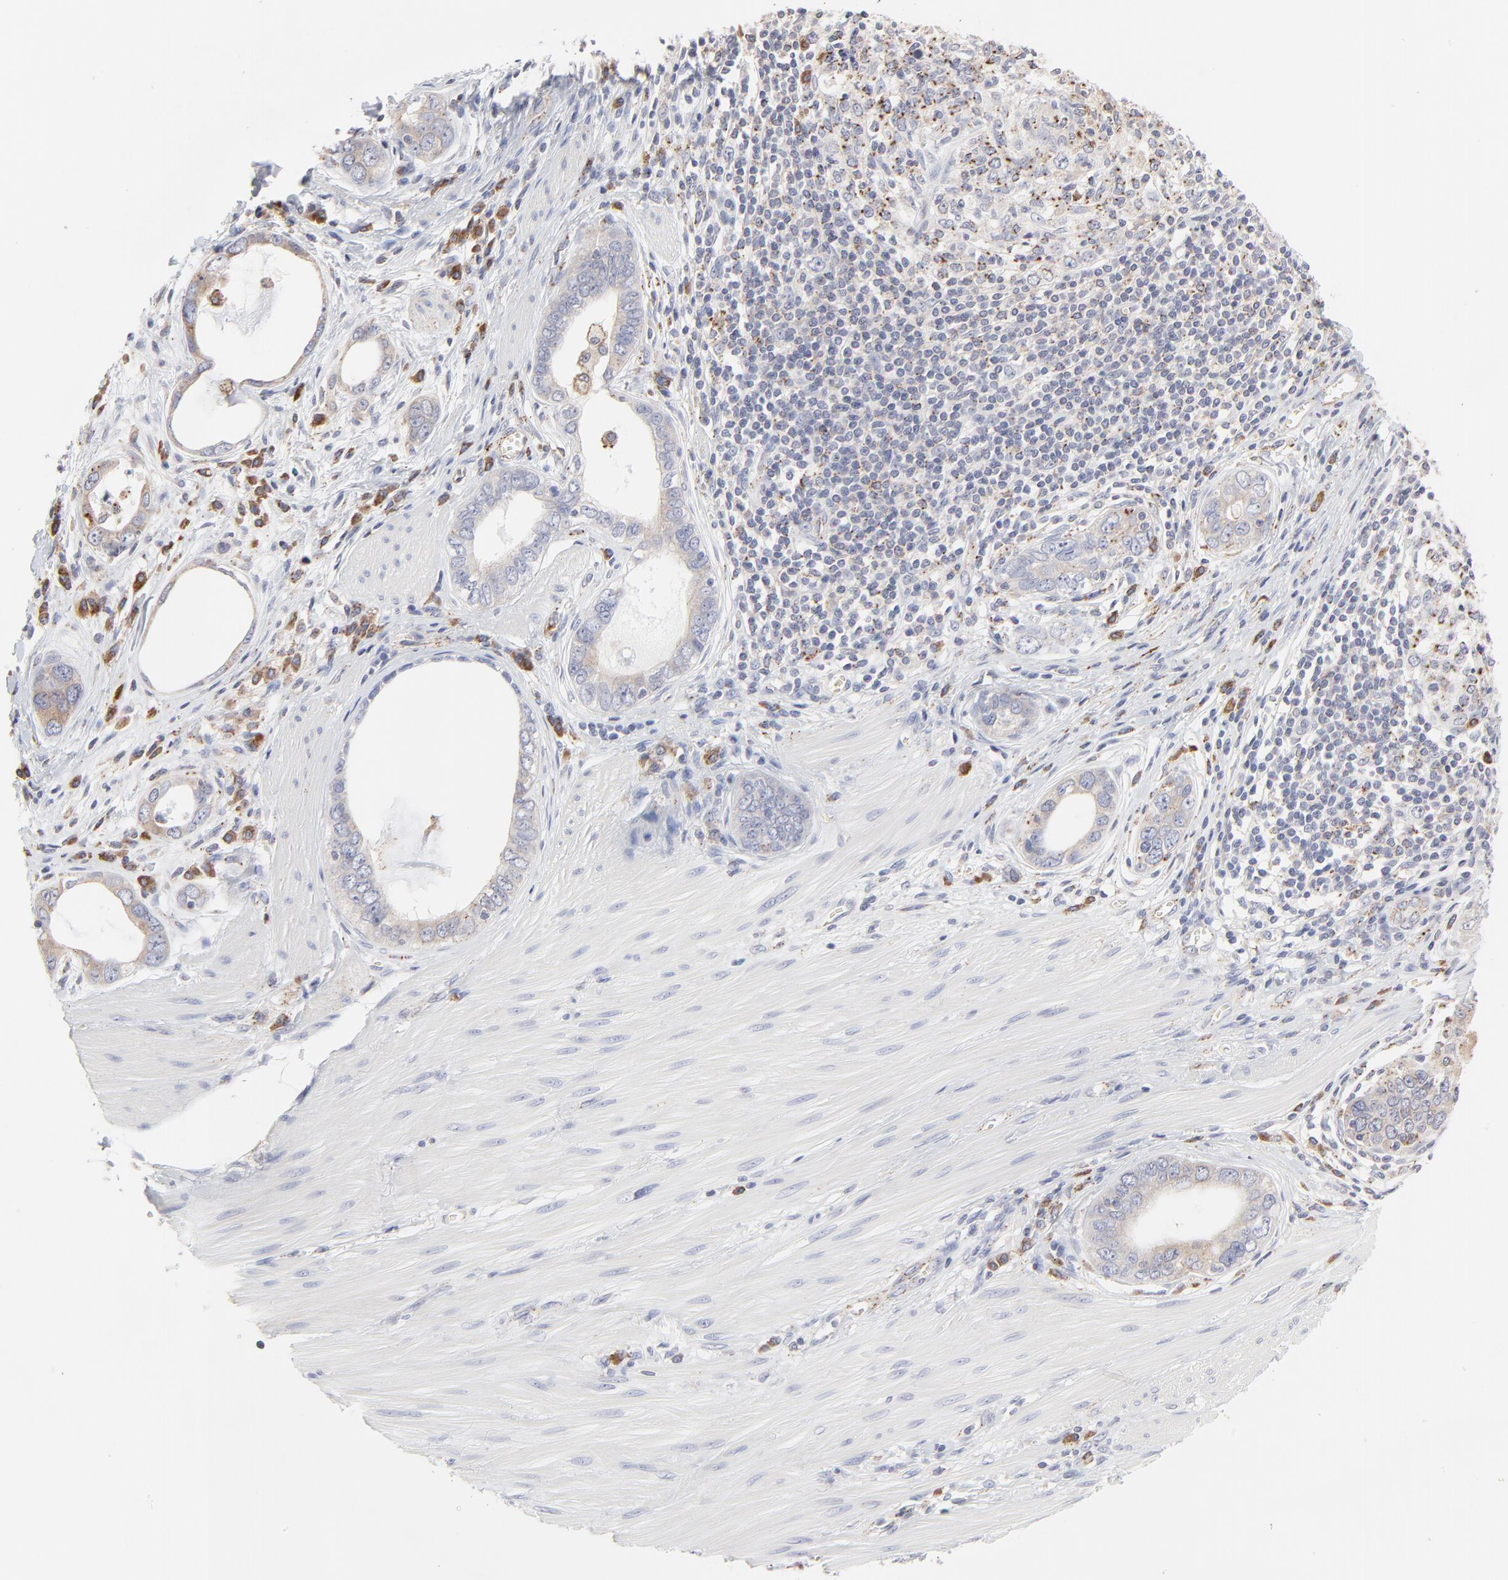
{"staining": {"intensity": "weak", "quantity": ">75%", "location": "cytoplasmic/membranous"}, "tissue": "stomach cancer", "cell_type": "Tumor cells", "image_type": "cancer", "snomed": [{"axis": "morphology", "description": "Adenocarcinoma, NOS"}, {"axis": "topography", "description": "Stomach, lower"}], "caption": "The image exhibits staining of adenocarcinoma (stomach), revealing weak cytoplasmic/membranous protein positivity (brown color) within tumor cells. (DAB (3,3'-diaminobenzidine) IHC with brightfield microscopy, high magnification).", "gene": "TRIM22", "patient": {"sex": "female", "age": 93}}